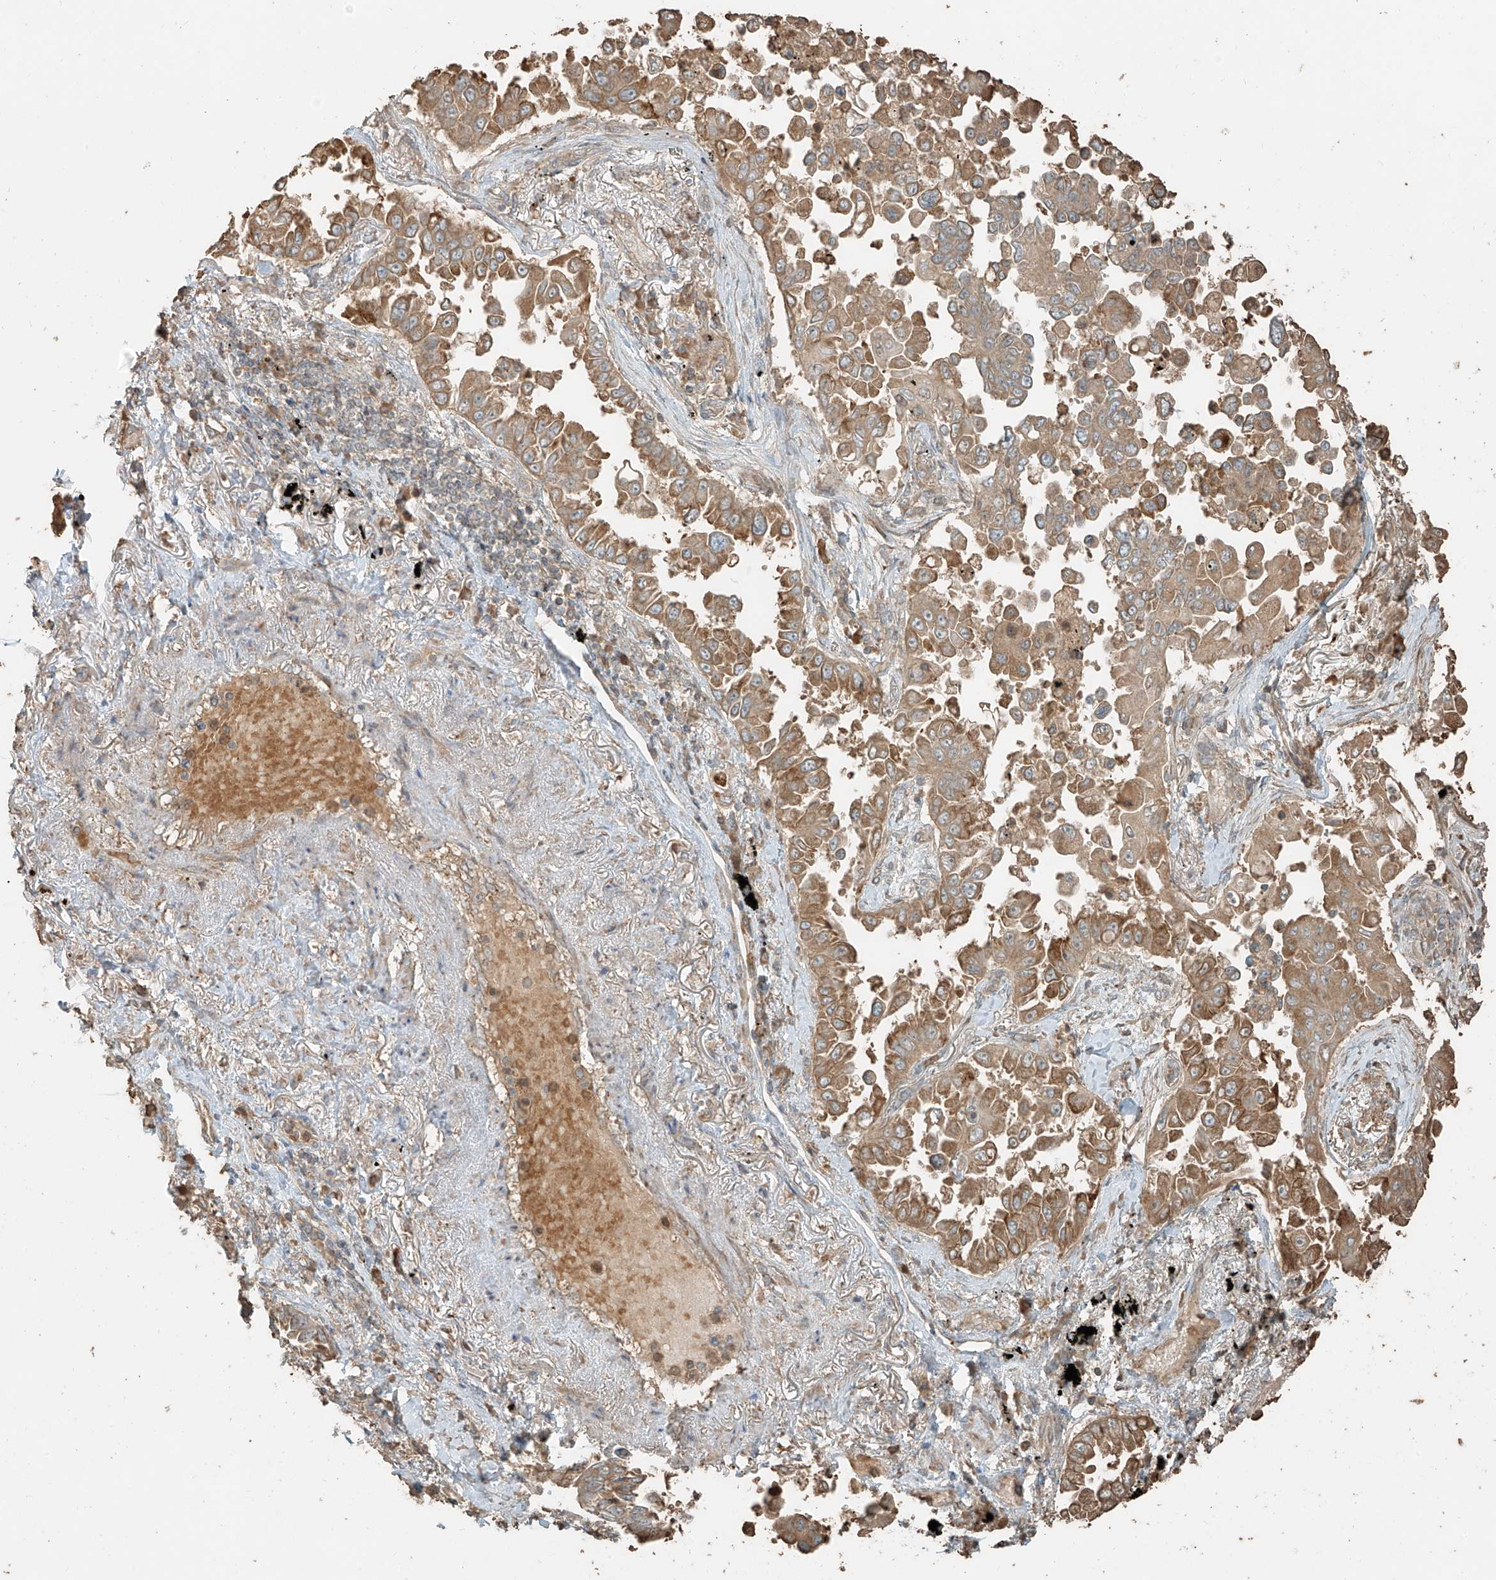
{"staining": {"intensity": "moderate", "quantity": ">75%", "location": "cytoplasmic/membranous"}, "tissue": "lung cancer", "cell_type": "Tumor cells", "image_type": "cancer", "snomed": [{"axis": "morphology", "description": "Adenocarcinoma, NOS"}, {"axis": "topography", "description": "Lung"}], "caption": "Immunohistochemistry (IHC) image of neoplastic tissue: adenocarcinoma (lung) stained using IHC shows medium levels of moderate protein expression localized specifically in the cytoplasmic/membranous of tumor cells, appearing as a cytoplasmic/membranous brown color.", "gene": "RFTN2", "patient": {"sex": "female", "age": 67}}